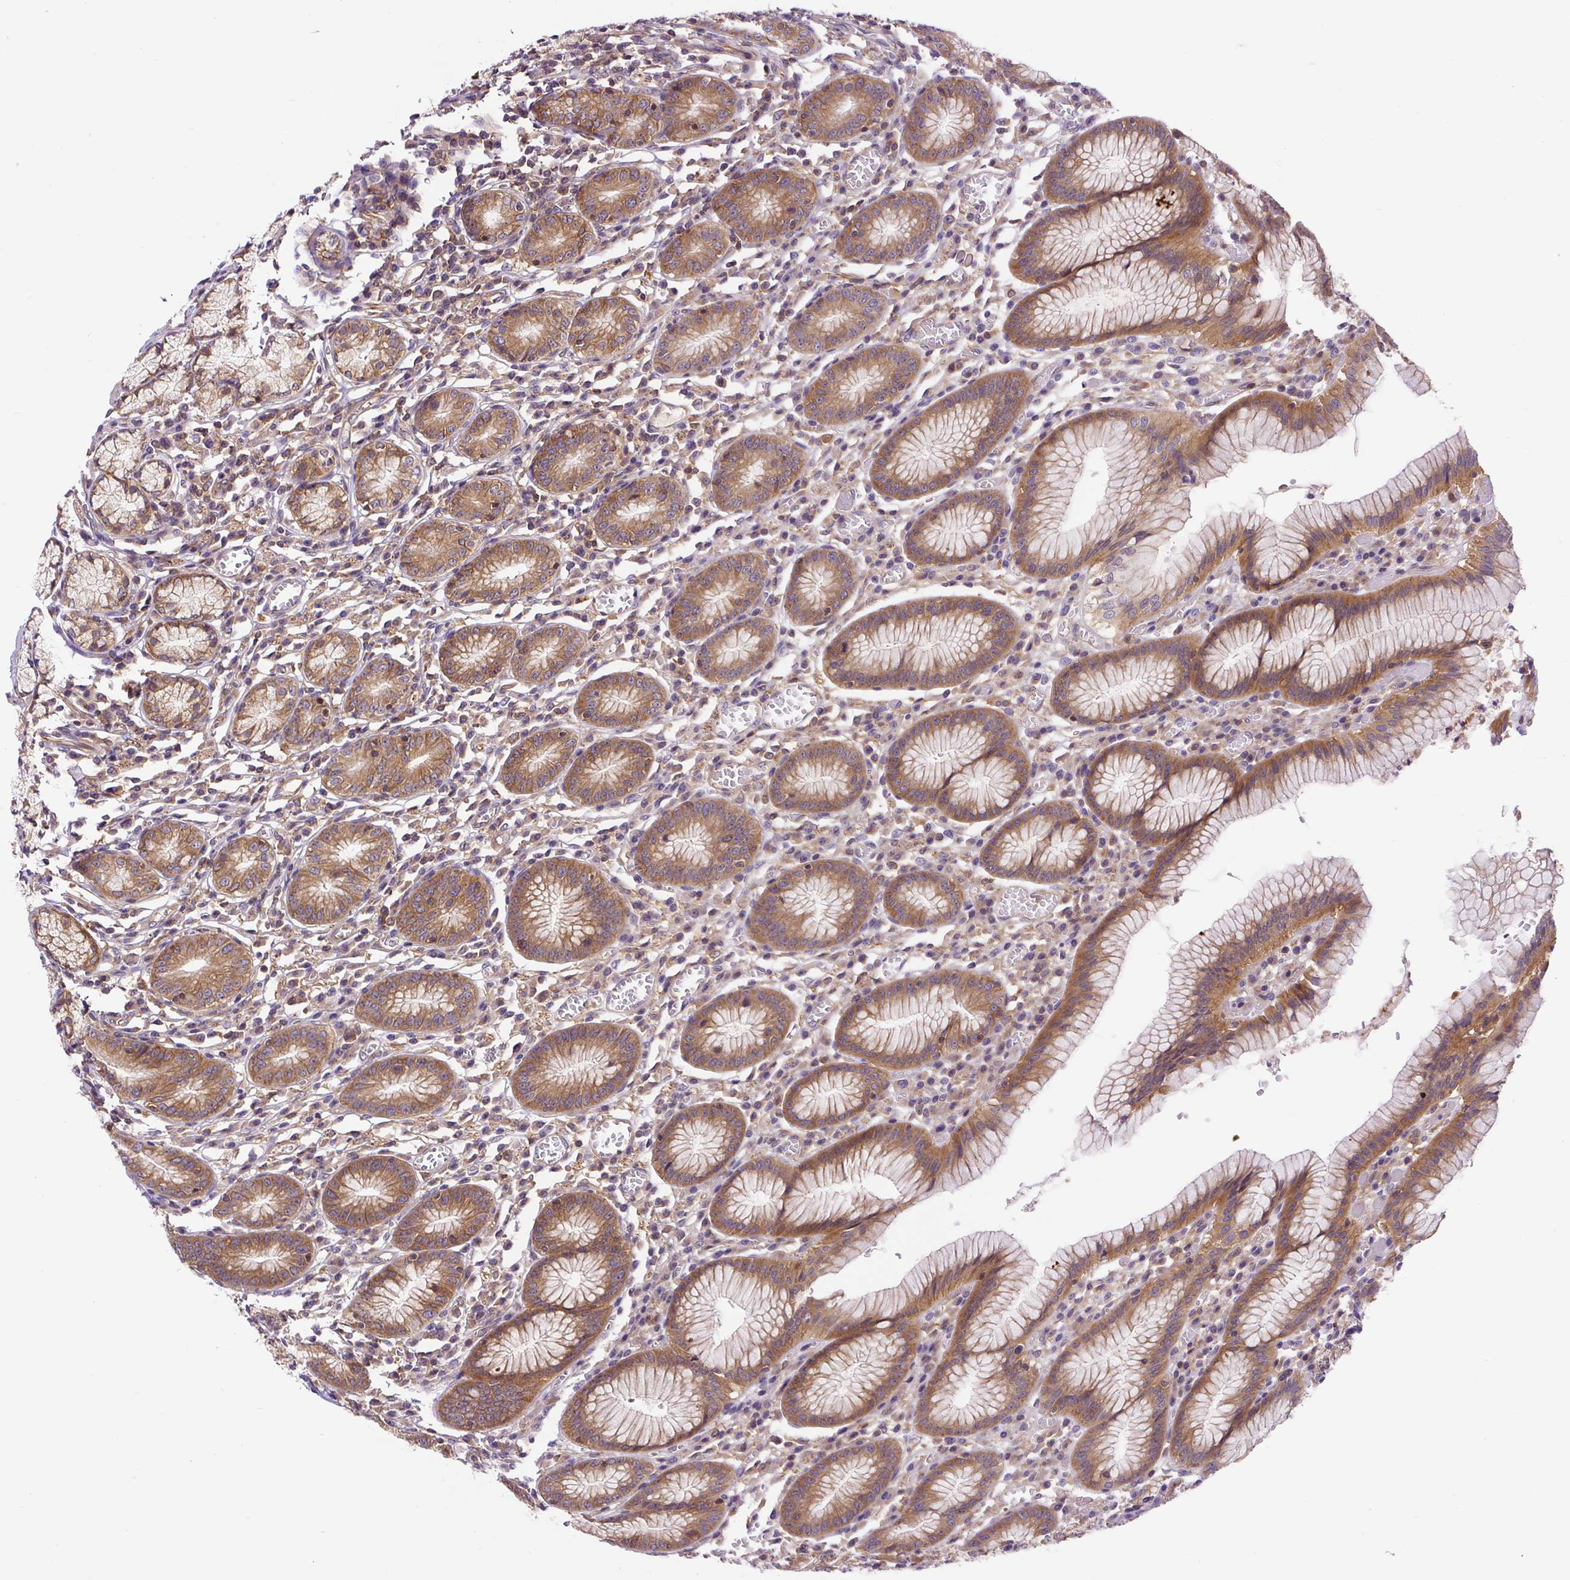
{"staining": {"intensity": "moderate", "quantity": ">75%", "location": "cytoplasmic/membranous"}, "tissue": "stomach", "cell_type": "Glandular cells", "image_type": "normal", "snomed": [{"axis": "morphology", "description": "Normal tissue, NOS"}, {"axis": "topography", "description": "Stomach"}], "caption": "Immunohistochemistry (IHC) photomicrograph of normal stomach: stomach stained using IHC reveals medium levels of moderate protein expression localized specifically in the cytoplasmic/membranous of glandular cells, appearing as a cytoplasmic/membranous brown color.", "gene": "CCDC28A", "patient": {"sex": "male", "age": 55}}